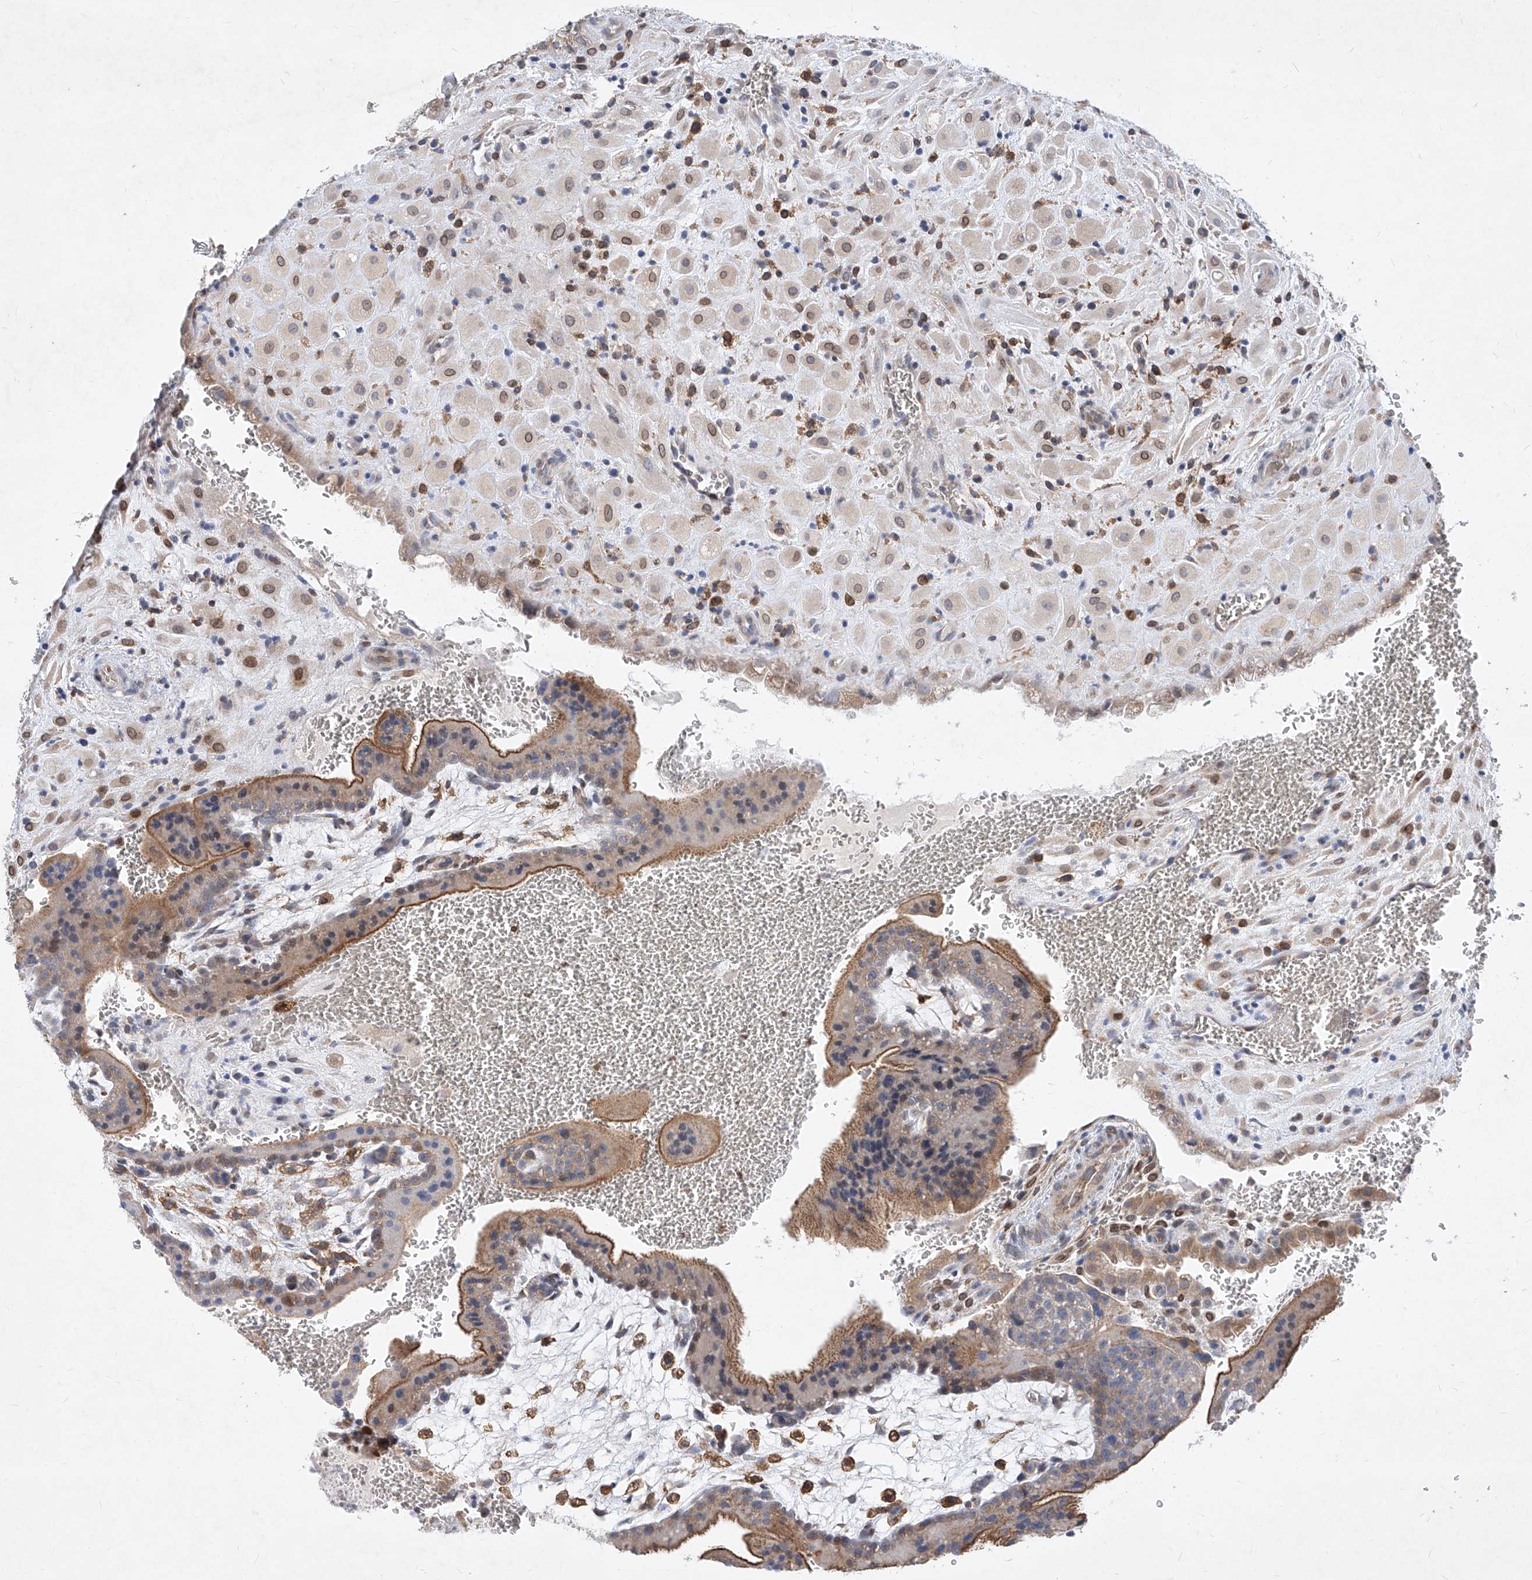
{"staining": {"intensity": "weak", "quantity": ">75%", "location": "cytoplasmic/membranous,nuclear"}, "tissue": "placenta", "cell_type": "Decidual cells", "image_type": "normal", "snomed": [{"axis": "morphology", "description": "Normal tissue, NOS"}, {"axis": "topography", "description": "Placenta"}], "caption": "The histopathology image exhibits a brown stain indicating the presence of a protein in the cytoplasmic/membranous,nuclear of decidual cells in placenta. (DAB = brown stain, brightfield microscopy at high magnification).", "gene": "MX2", "patient": {"sex": "female", "age": 35}}